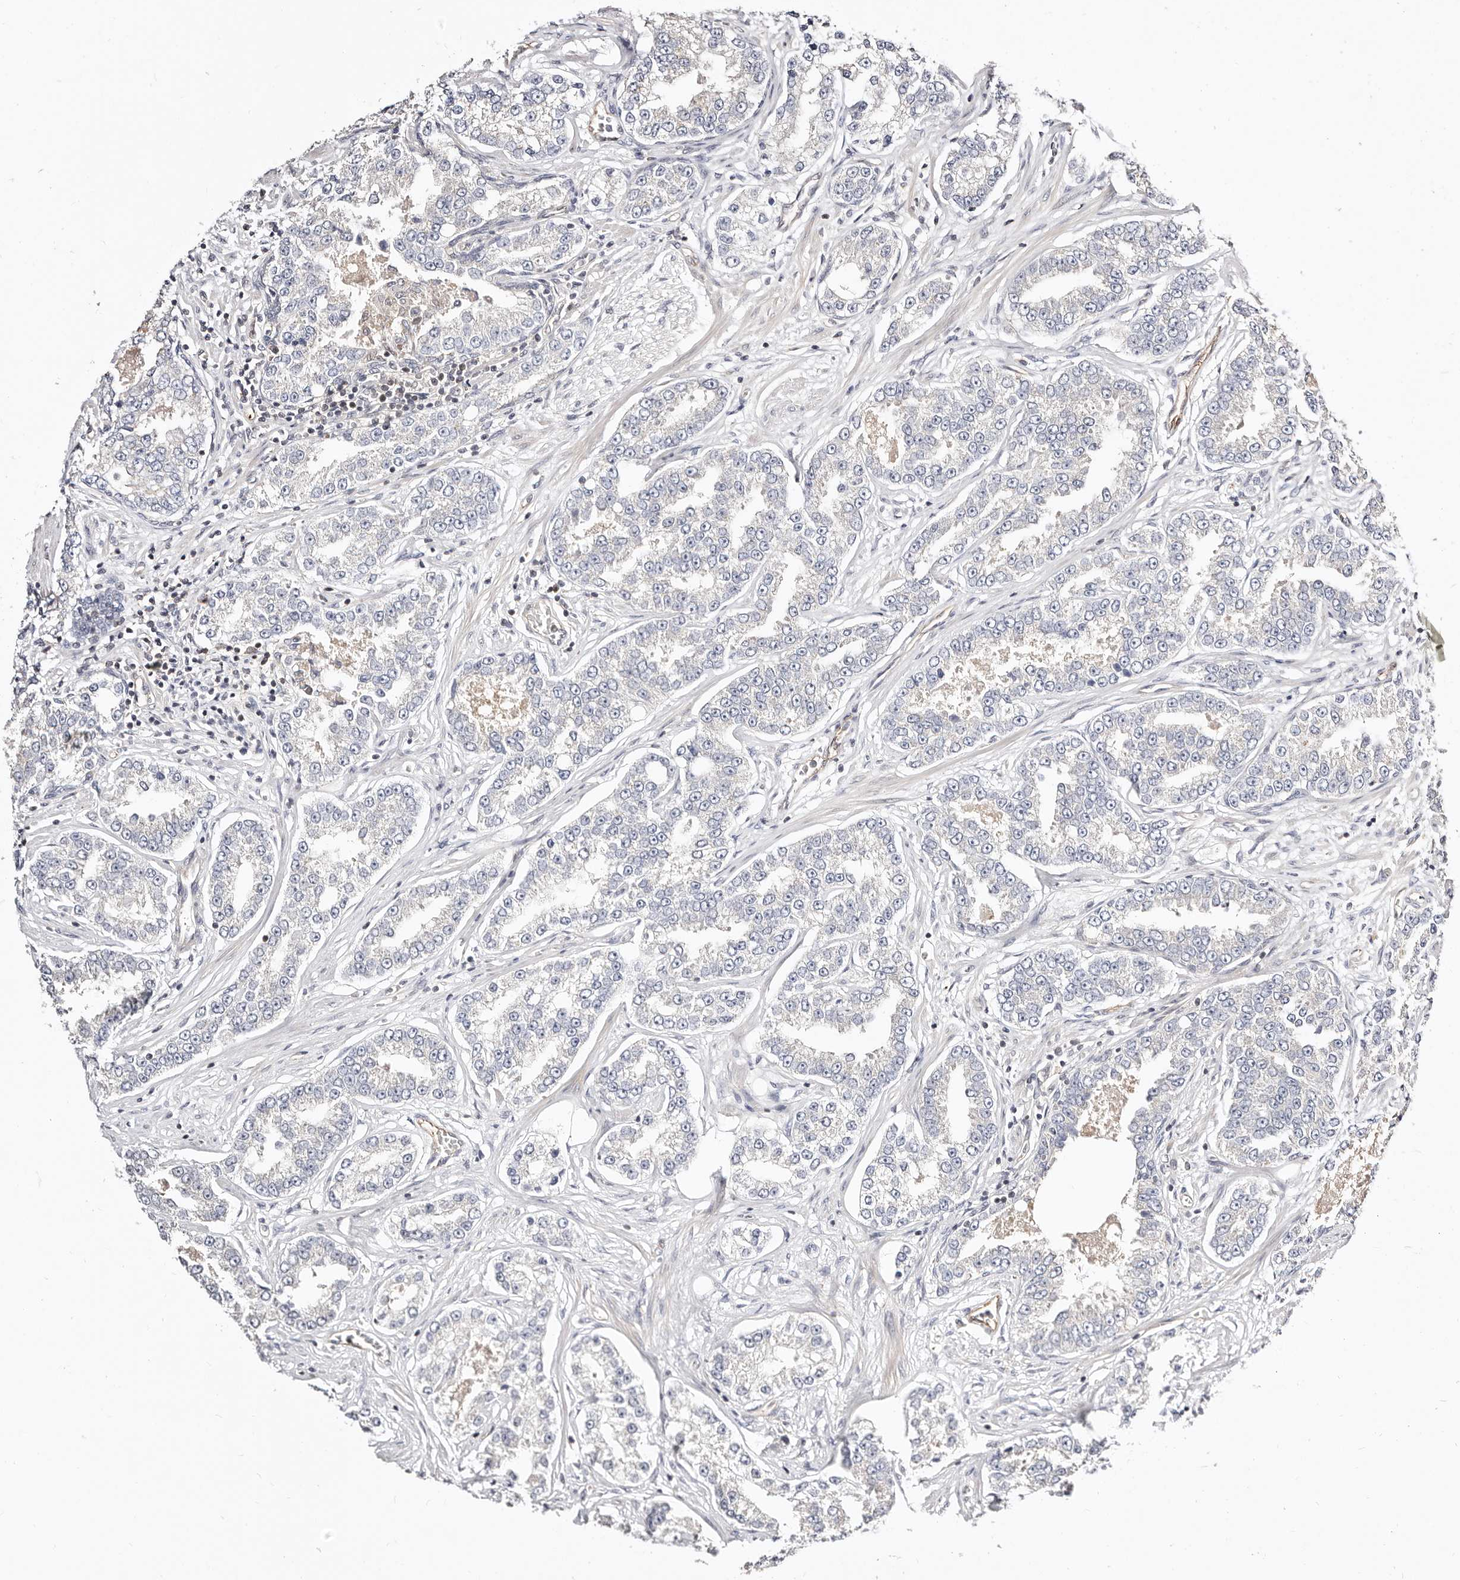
{"staining": {"intensity": "negative", "quantity": "none", "location": "none"}, "tissue": "prostate cancer", "cell_type": "Tumor cells", "image_type": "cancer", "snomed": [{"axis": "morphology", "description": "Normal tissue, NOS"}, {"axis": "morphology", "description": "Adenocarcinoma, High grade"}, {"axis": "topography", "description": "Prostate"}], "caption": "There is no significant positivity in tumor cells of prostate cancer (high-grade adenocarcinoma). Nuclei are stained in blue.", "gene": "STAT5A", "patient": {"sex": "male", "age": 83}}